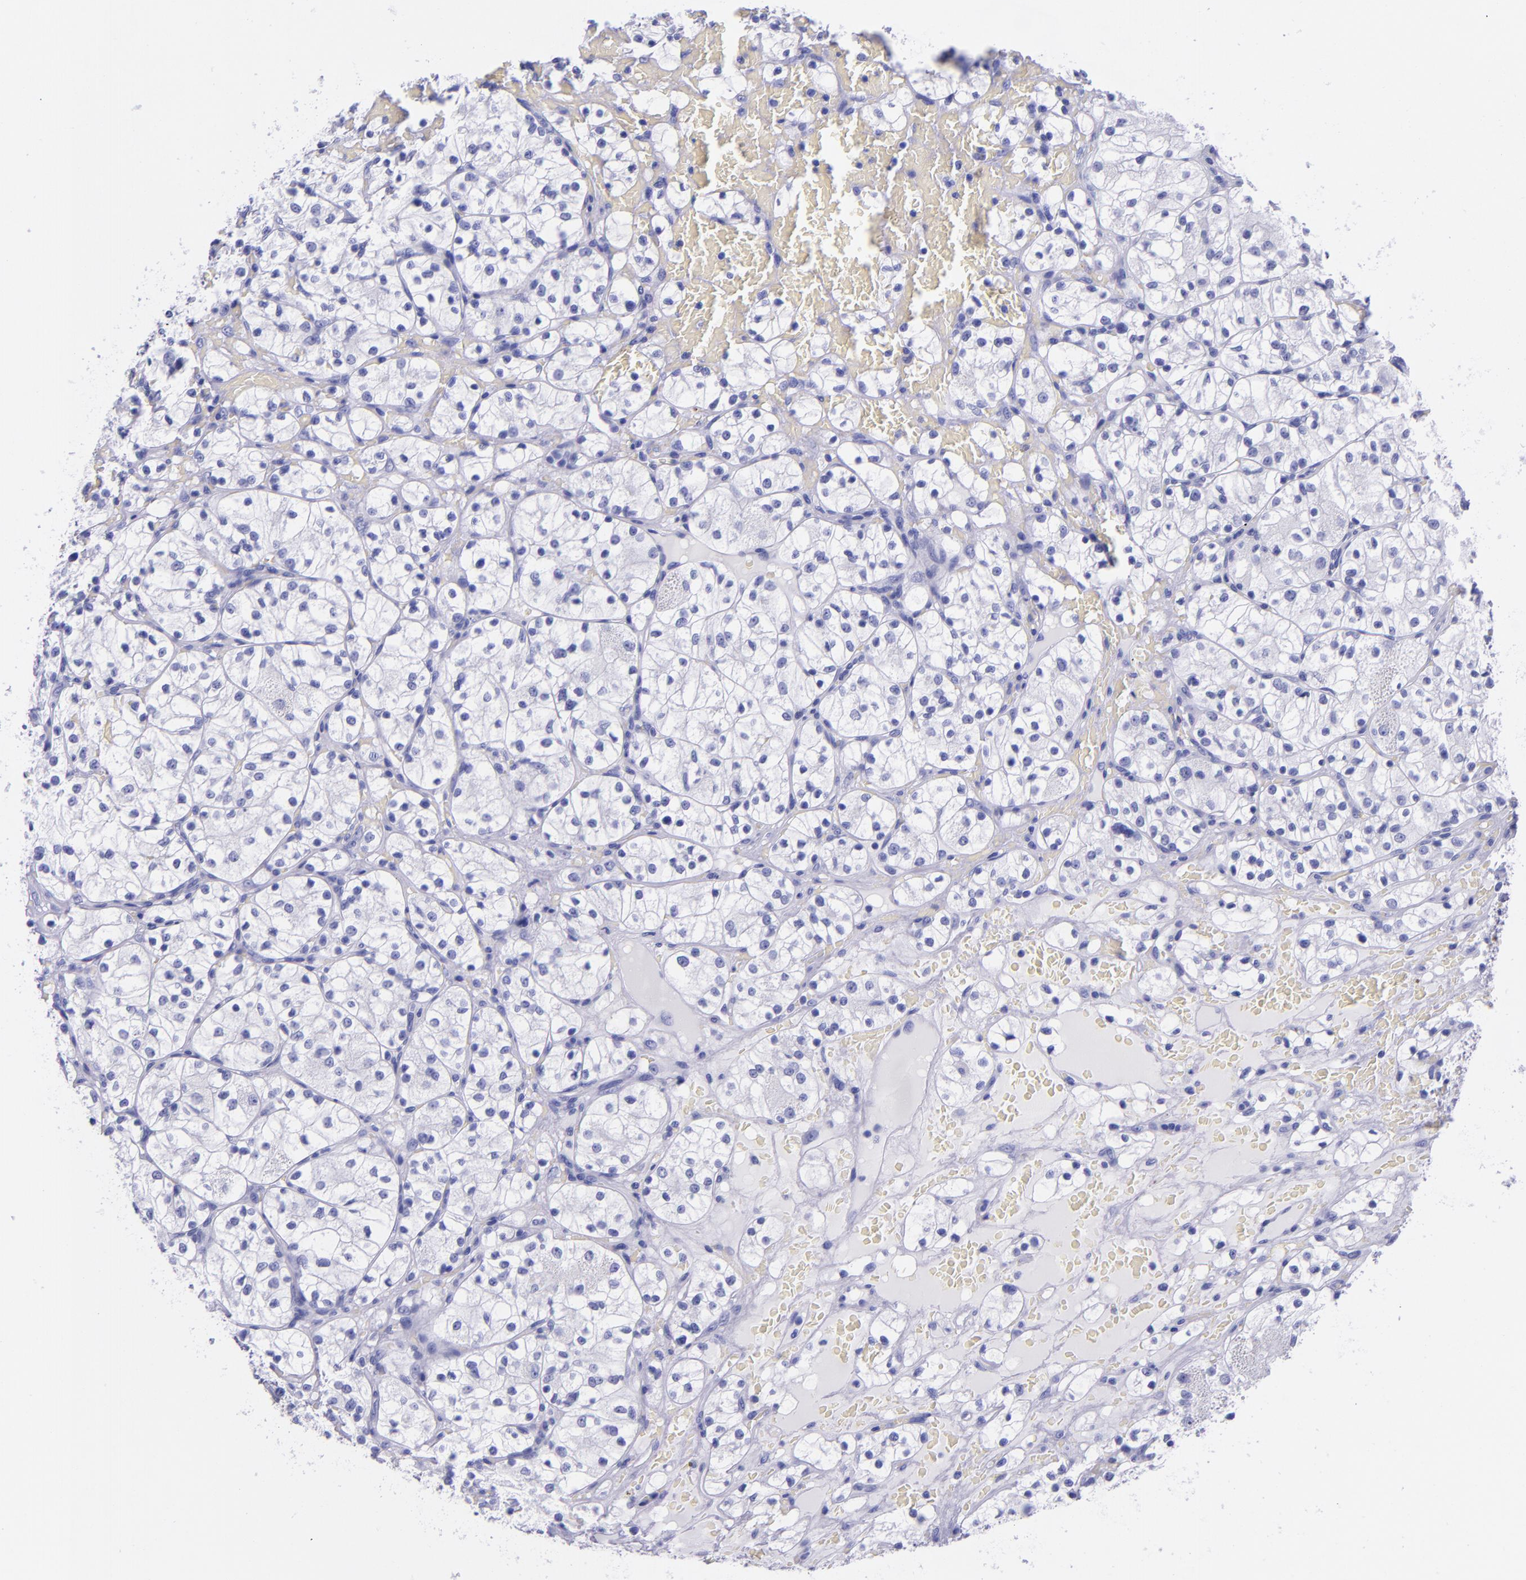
{"staining": {"intensity": "negative", "quantity": "none", "location": "none"}, "tissue": "renal cancer", "cell_type": "Tumor cells", "image_type": "cancer", "snomed": [{"axis": "morphology", "description": "Adenocarcinoma, NOS"}, {"axis": "topography", "description": "Kidney"}], "caption": "An immunohistochemistry (IHC) image of adenocarcinoma (renal) is shown. There is no staining in tumor cells of adenocarcinoma (renal).", "gene": "MBP", "patient": {"sex": "female", "age": 60}}